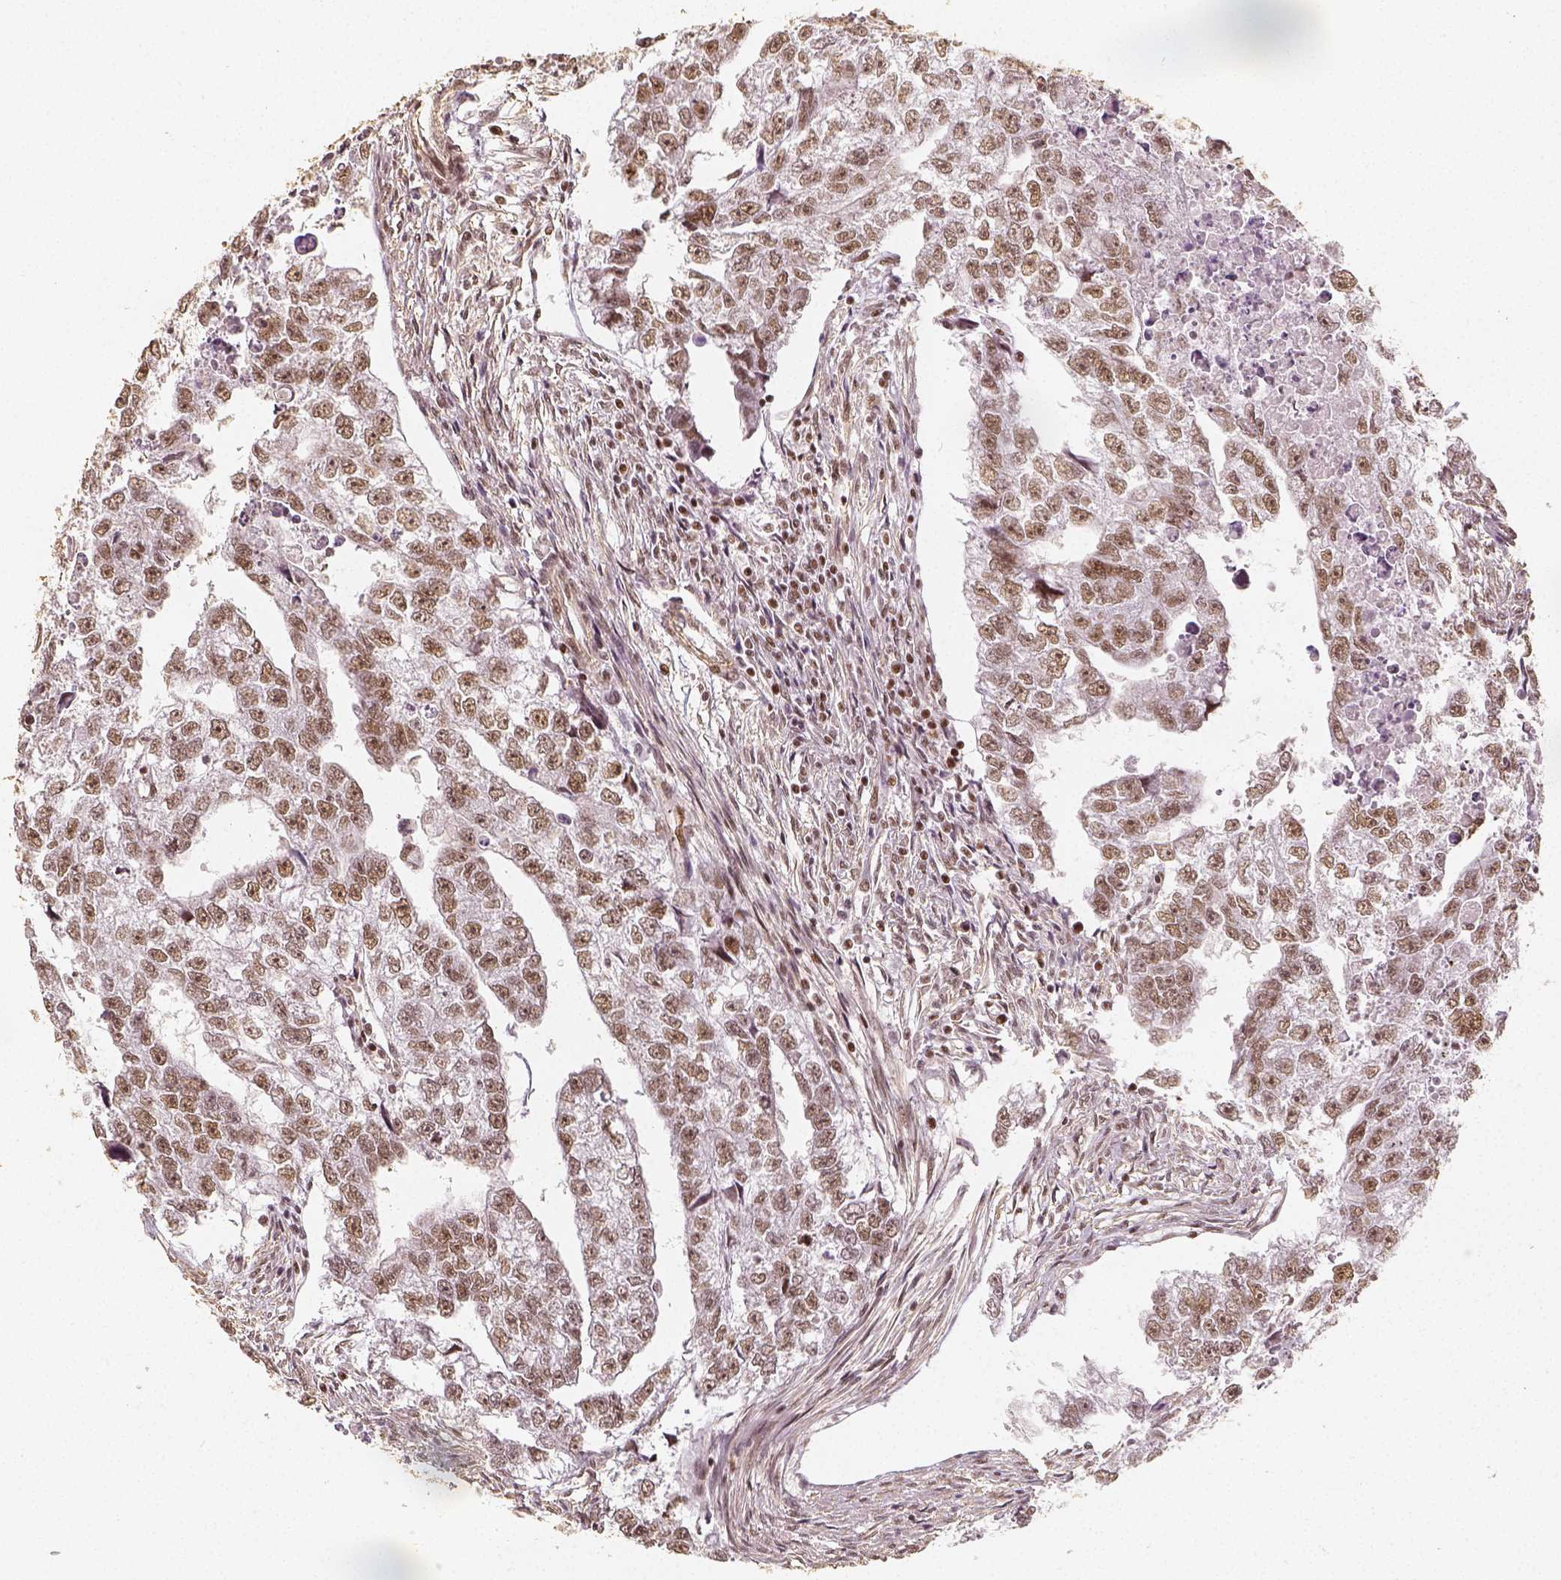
{"staining": {"intensity": "moderate", "quantity": ">75%", "location": "nuclear"}, "tissue": "testis cancer", "cell_type": "Tumor cells", "image_type": "cancer", "snomed": [{"axis": "morphology", "description": "Carcinoma, Embryonal, NOS"}, {"axis": "morphology", "description": "Teratoma, malignant, NOS"}, {"axis": "topography", "description": "Testis"}], "caption": "Testis cancer (malignant teratoma) stained with immunohistochemistry (IHC) demonstrates moderate nuclear positivity in about >75% of tumor cells. Nuclei are stained in blue.", "gene": "HDAC1", "patient": {"sex": "male", "age": 44}}